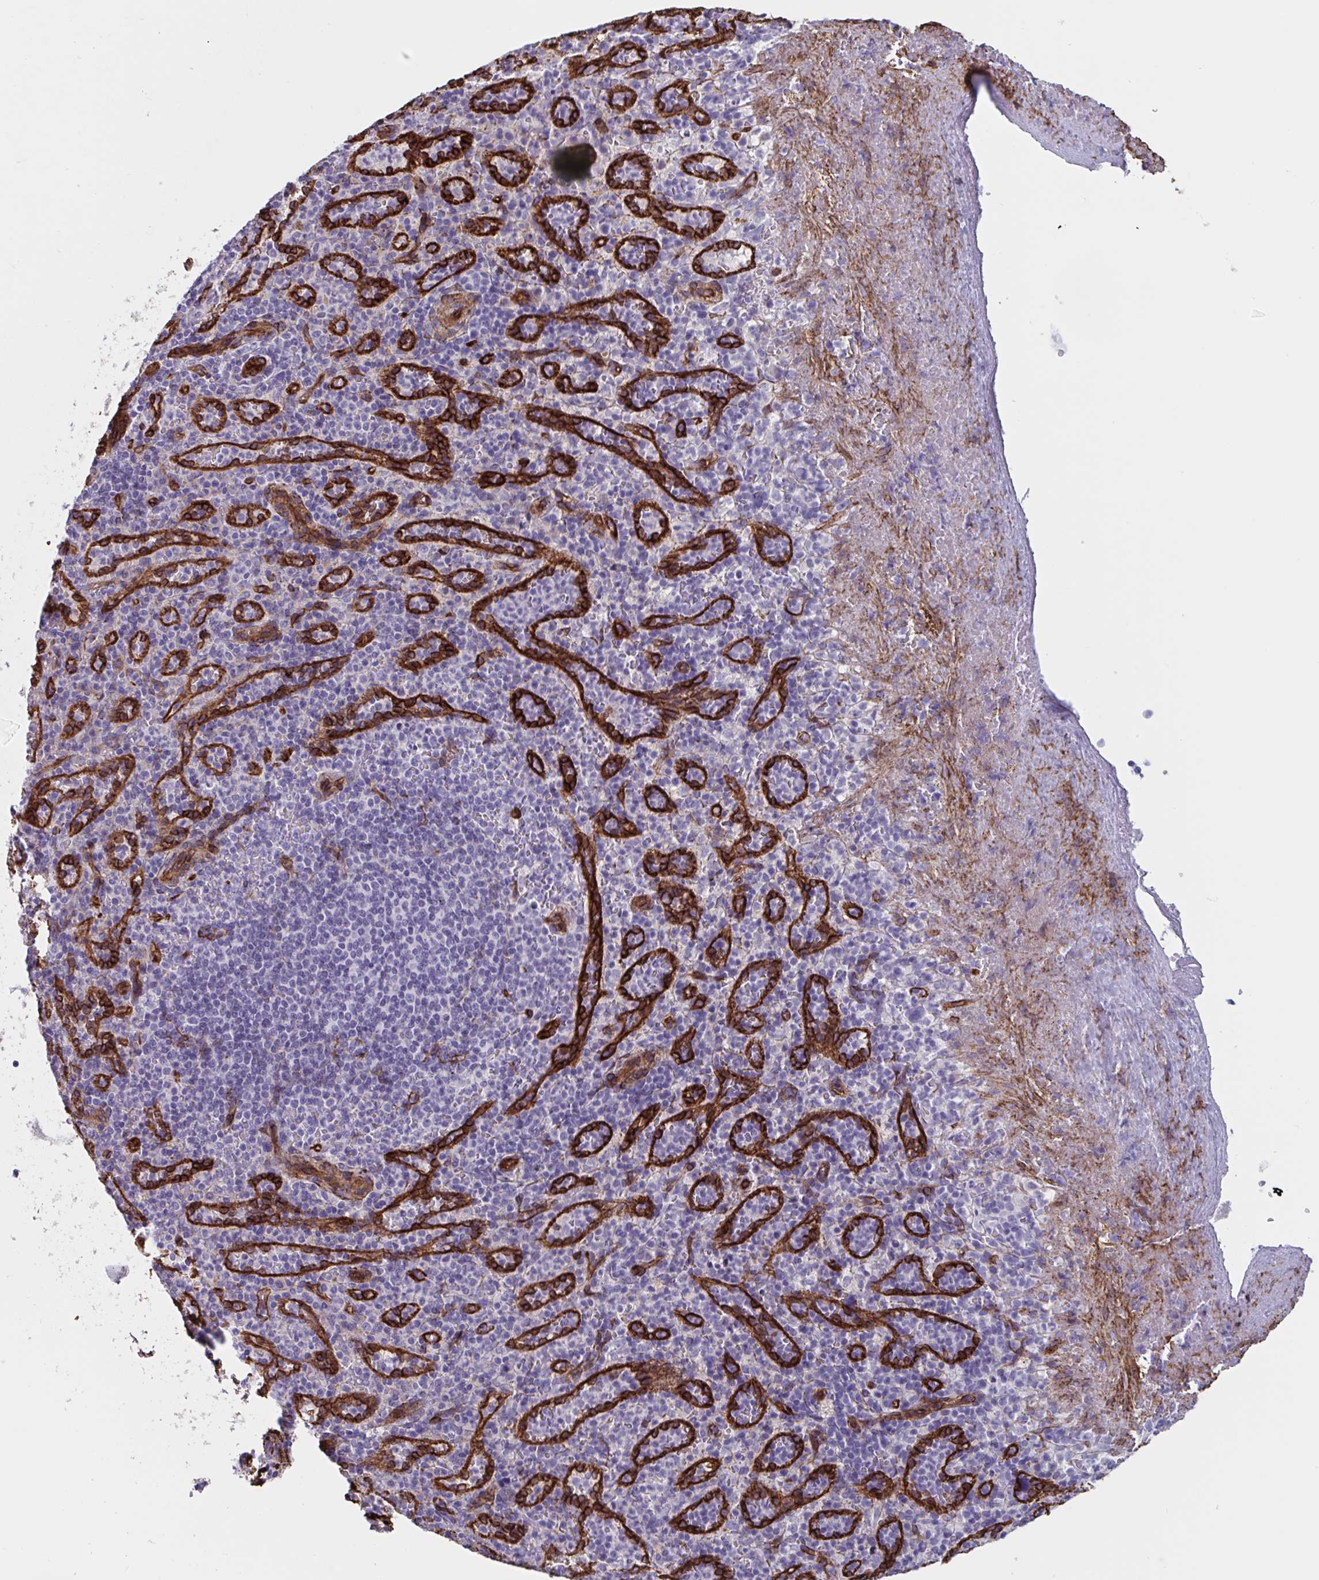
{"staining": {"intensity": "negative", "quantity": "none", "location": "none"}, "tissue": "spleen", "cell_type": "Cells in red pulp", "image_type": "normal", "snomed": [{"axis": "morphology", "description": "Normal tissue, NOS"}, {"axis": "topography", "description": "Spleen"}], "caption": "Immunohistochemistry photomicrograph of normal spleen: human spleen stained with DAB reveals no significant protein expression in cells in red pulp. (DAB immunohistochemistry with hematoxylin counter stain).", "gene": "CITED4", "patient": {"sex": "female", "age": 74}}